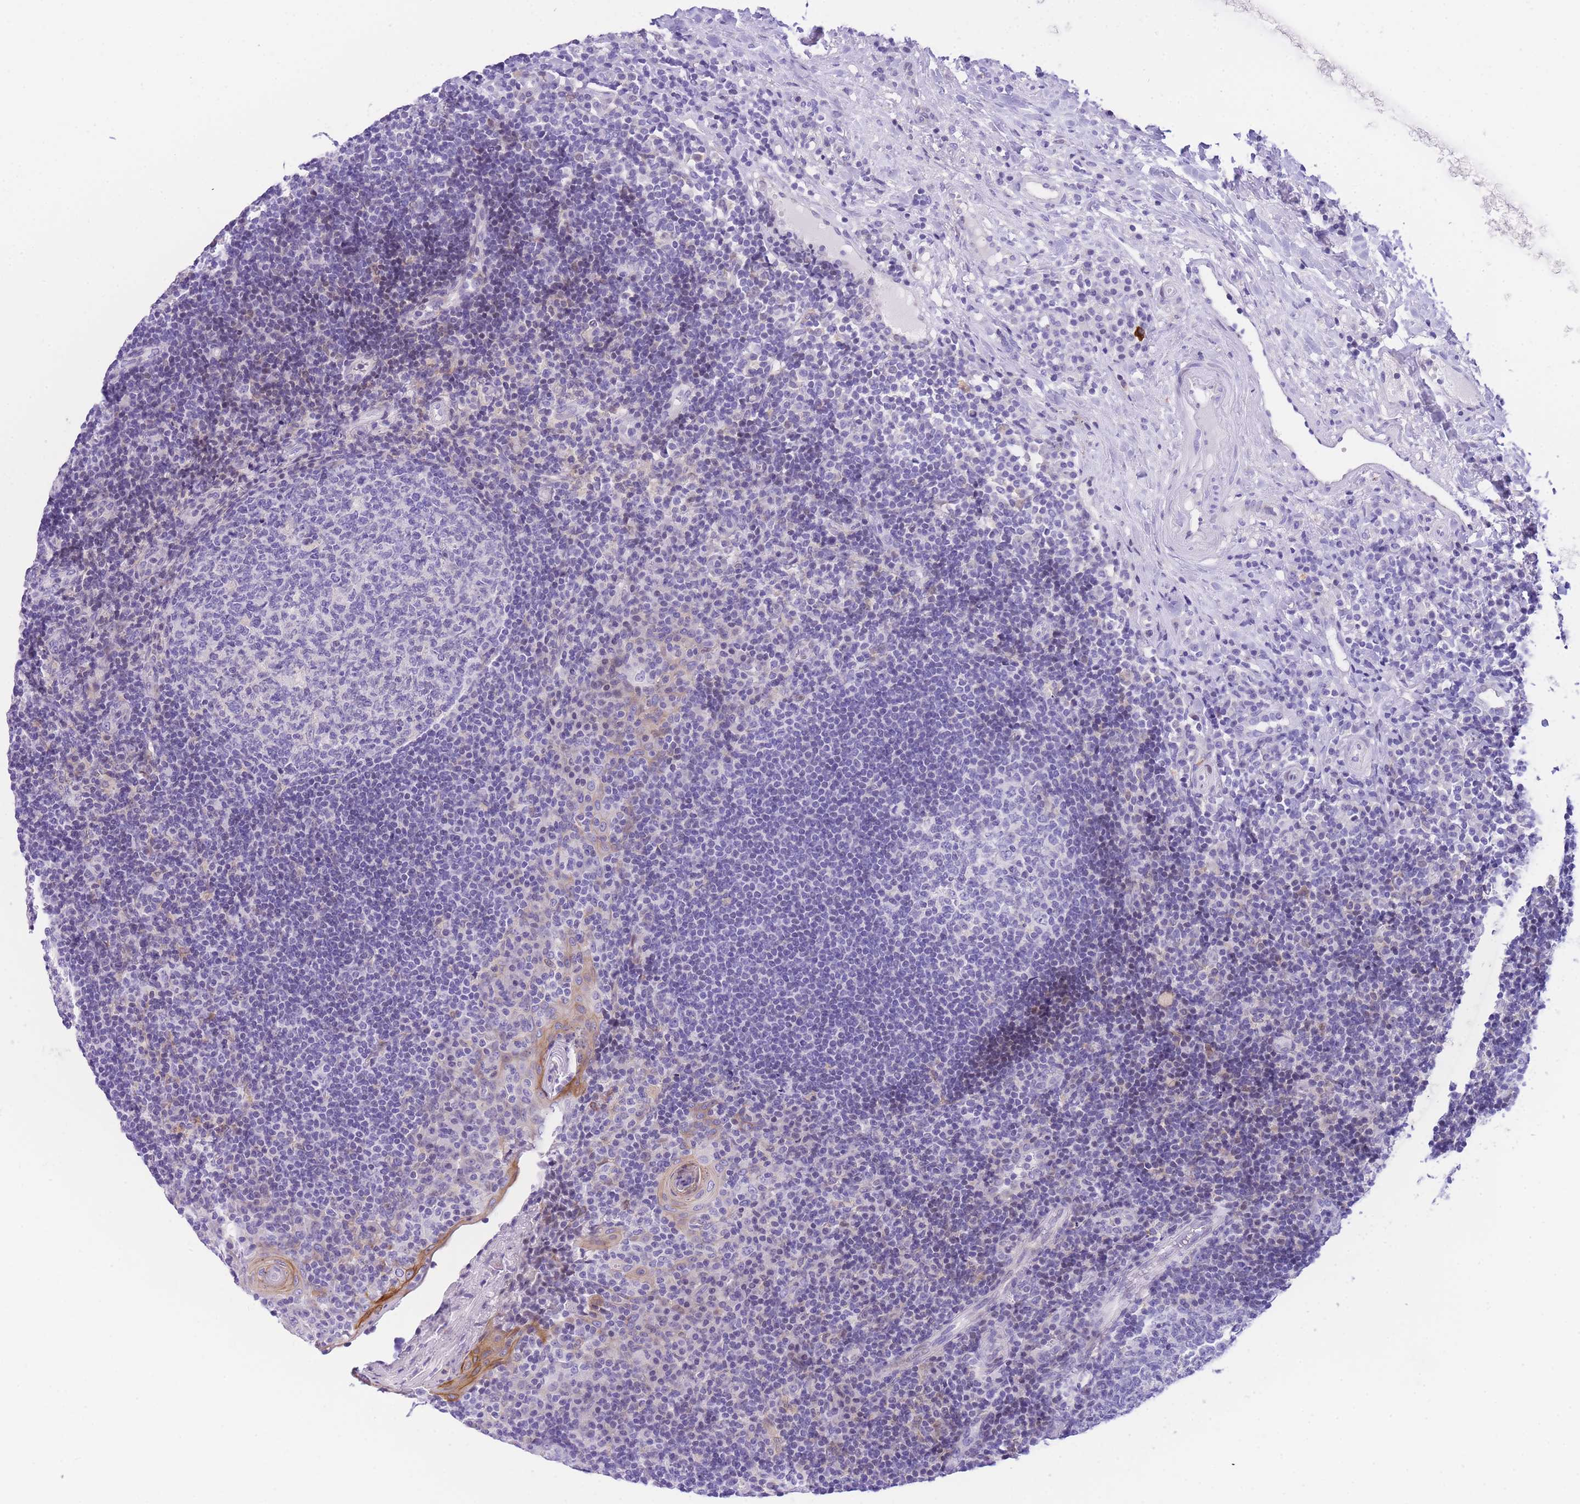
{"staining": {"intensity": "negative", "quantity": "none", "location": "none"}, "tissue": "tonsil", "cell_type": "Germinal center cells", "image_type": "normal", "snomed": [{"axis": "morphology", "description": "Normal tissue, NOS"}, {"axis": "topography", "description": "Tonsil"}], "caption": "High power microscopy histopathology image of an immunohistochemistry (IHC) micrograph of unremarkable tonsil, revealing no significant positivity in germinal center cells.", "gene": "TIFAB", "patient": {"sex": "female", "age": 40}}